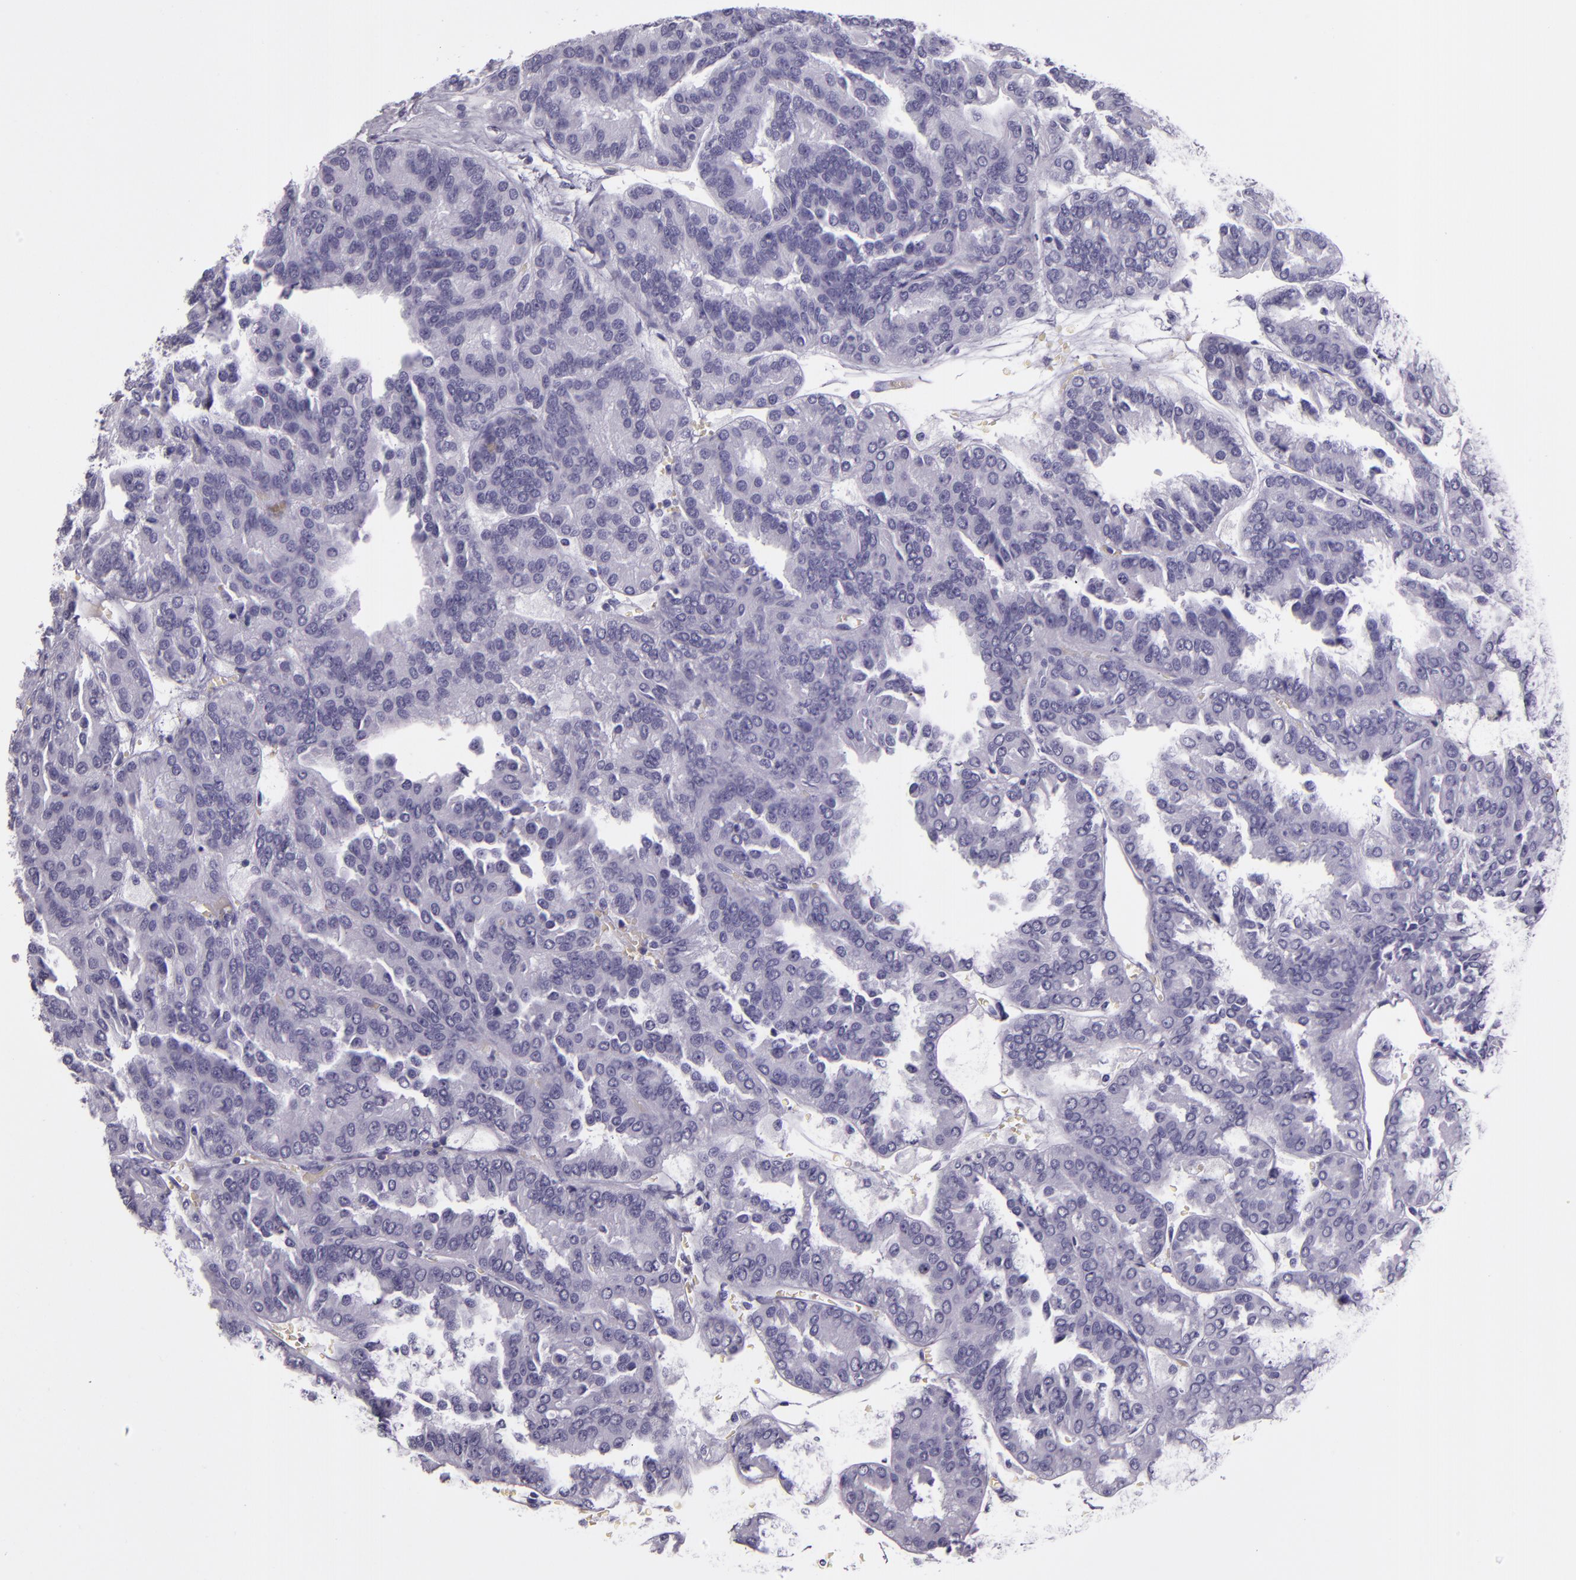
{"staining": {"intensity": "negative", "quantity": "none", "location": "none"}, "tissue": "renal cancer", "cell_type": "Tumor cells", "image_type": "cancer", "snomed": [{"axis": "morphology", "description": "Adenocarcinoma, NOS"}, {"axis": "topography", "description": "Kidney"}], "caption": "Tumor cells are negative for protein expression in human renal cancer.", "gene": "CR2", "patient": {"sex": "male", "age": 46}}